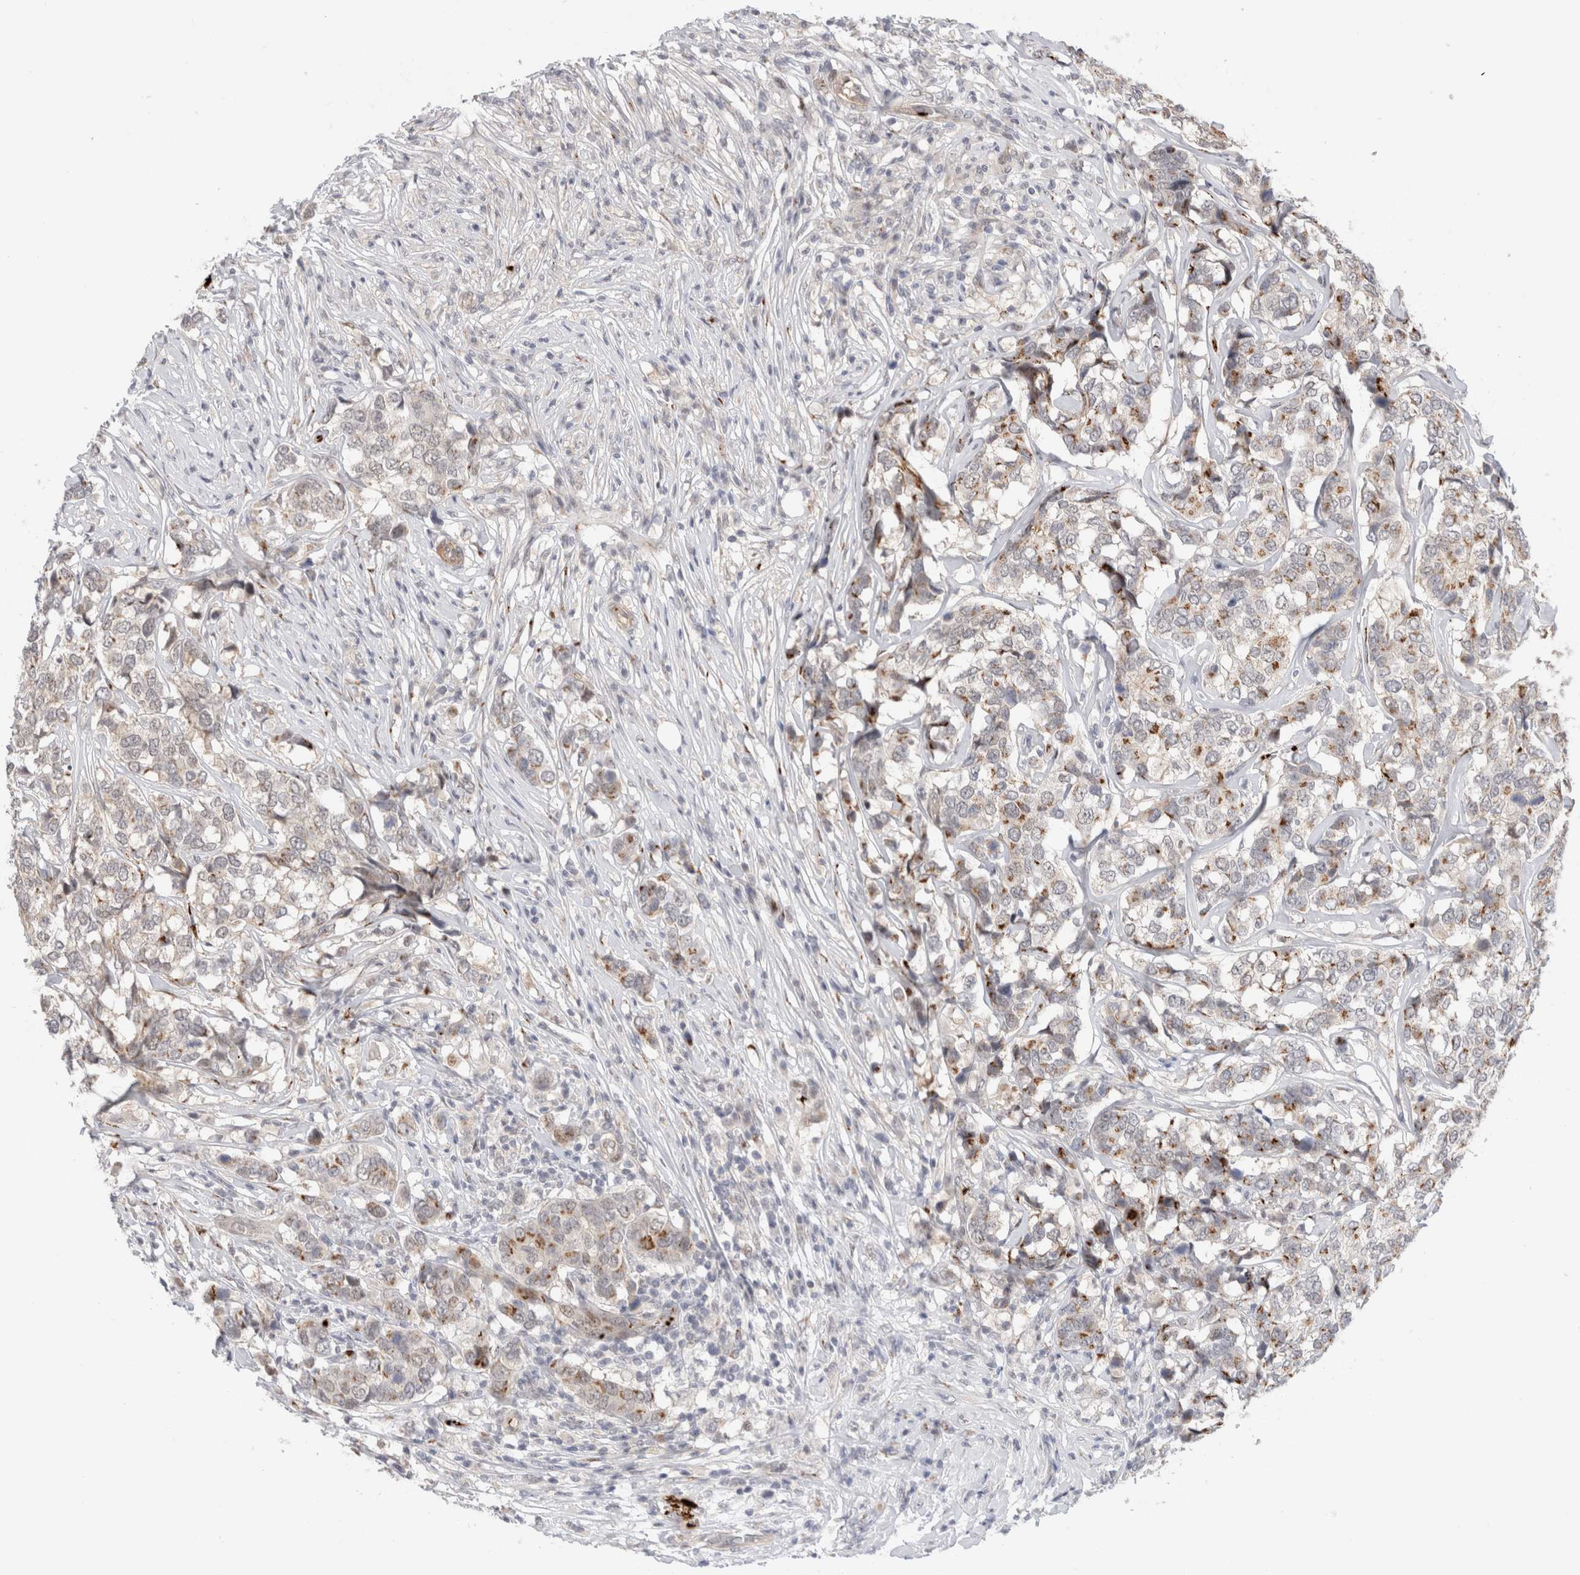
{"staining": {"intensity": "moderate", "quantity": "25%-75%", "location": "cytoplasmic/membranous"}, "tissue": "breast cancer", "cell_type": "Tumor cells", "image_type": "cancer", "snomed": [{"axis": "morphology", "description": "Lobular carcinoma"}, {"axis": "topography", "description": "Breast"}], "caption": "A brown stain labels moderate cytoplasmic/membranous staining of a protein in human breast lobular carcinoma tumor cells.", "gene": "VPS28", "patient": {"sex": "female", "age": 59}}